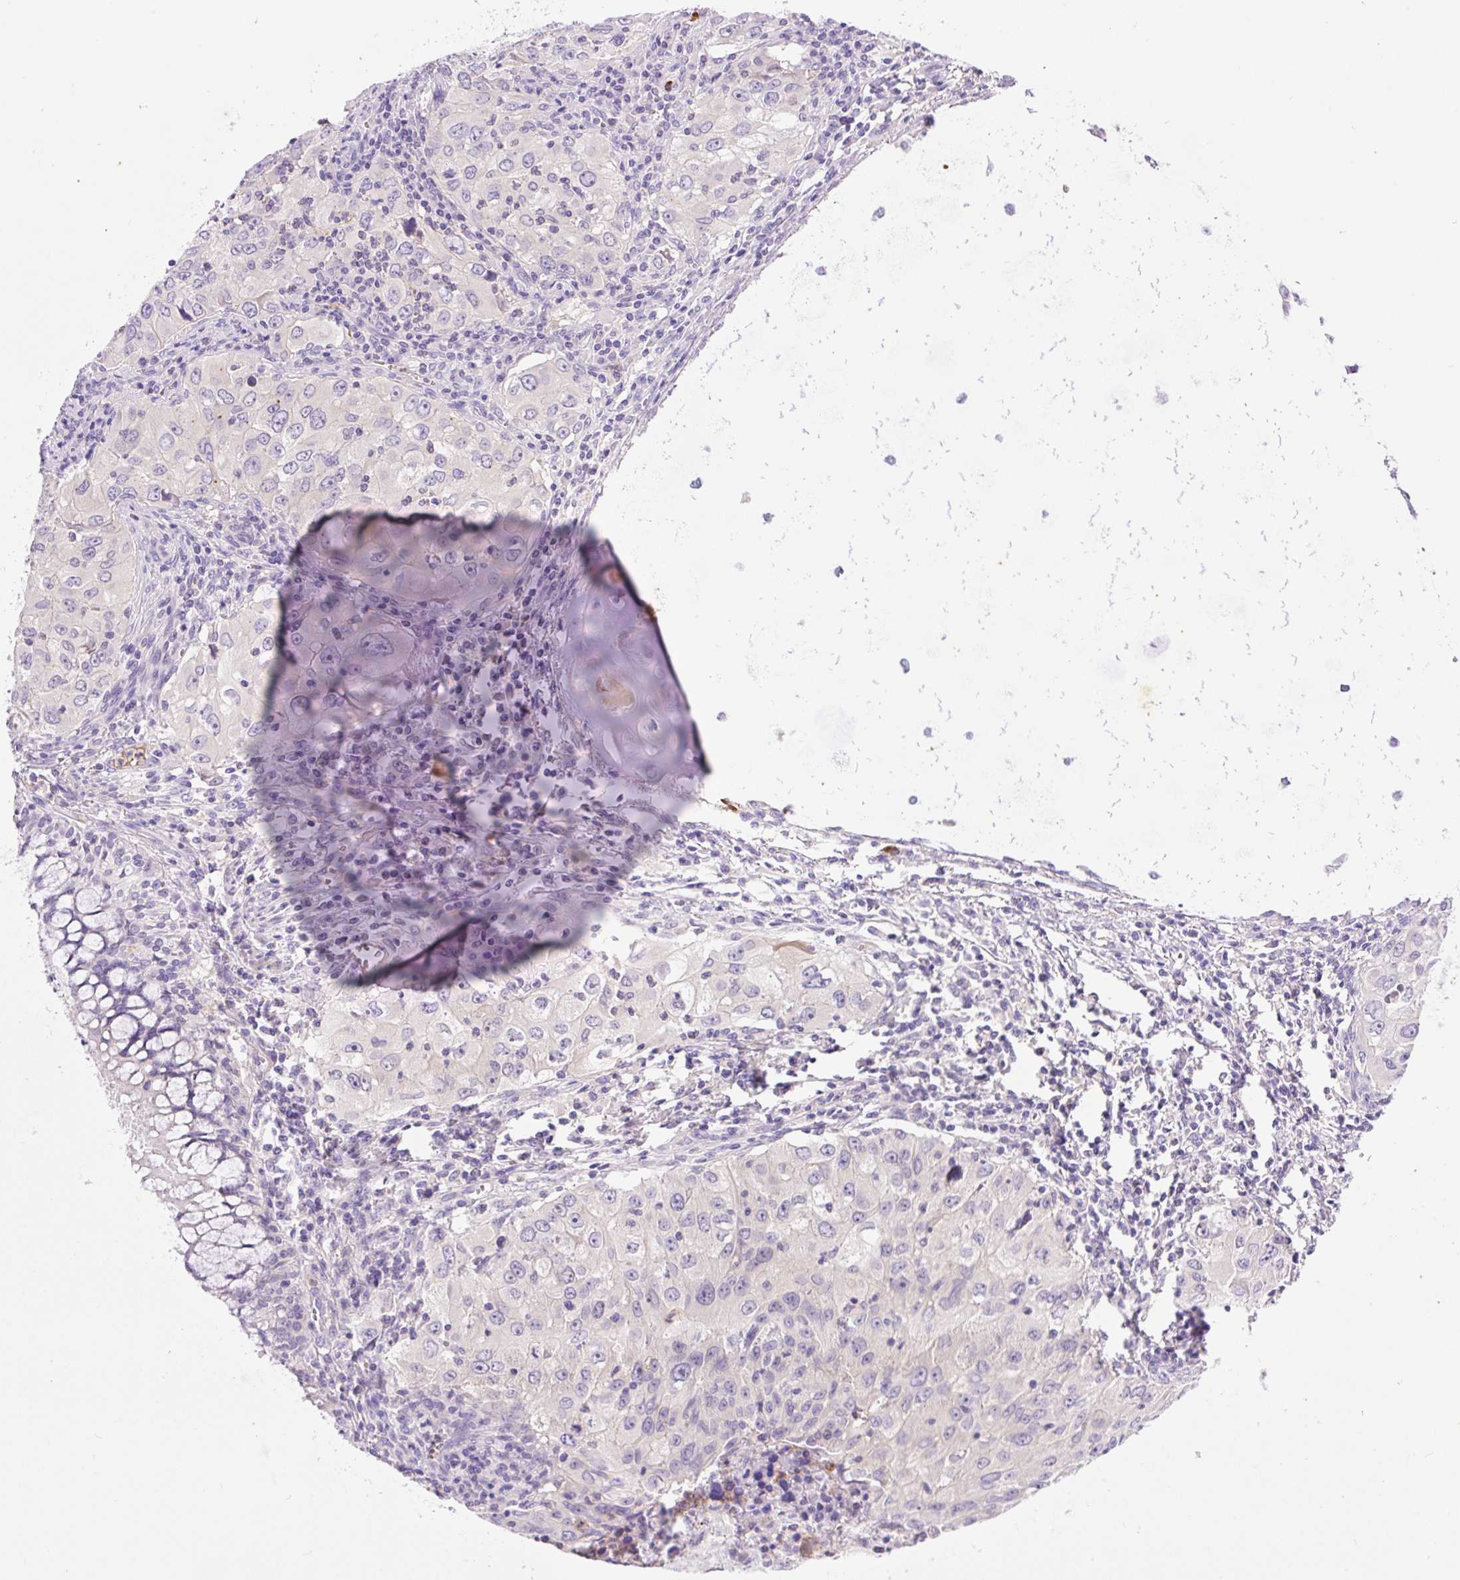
{"staining": {"intensity": "negative", "quantity": "none", "location": "none"}, "tissue": "lung cancer", "cell_type": "Tumor cells", "image_type": "cancer", "snomed": [{"axis": "morphology", "description": "Adenocarcinoma, NOS"}, {"axis": "morphology", "description": "Adenocarcinoma, metastatic, NOS"}, {"axis": "topography", "description": "Lymph node"}, {"axis": "topography", "description": "Lung"}], "caption": "Lung metastatic adenocarcinoma was stained to show a protein in brown. There is no significant expression in tumor cells.", "gene": "LHFPL5", "patient": {"sex": "female", "age": 42}}